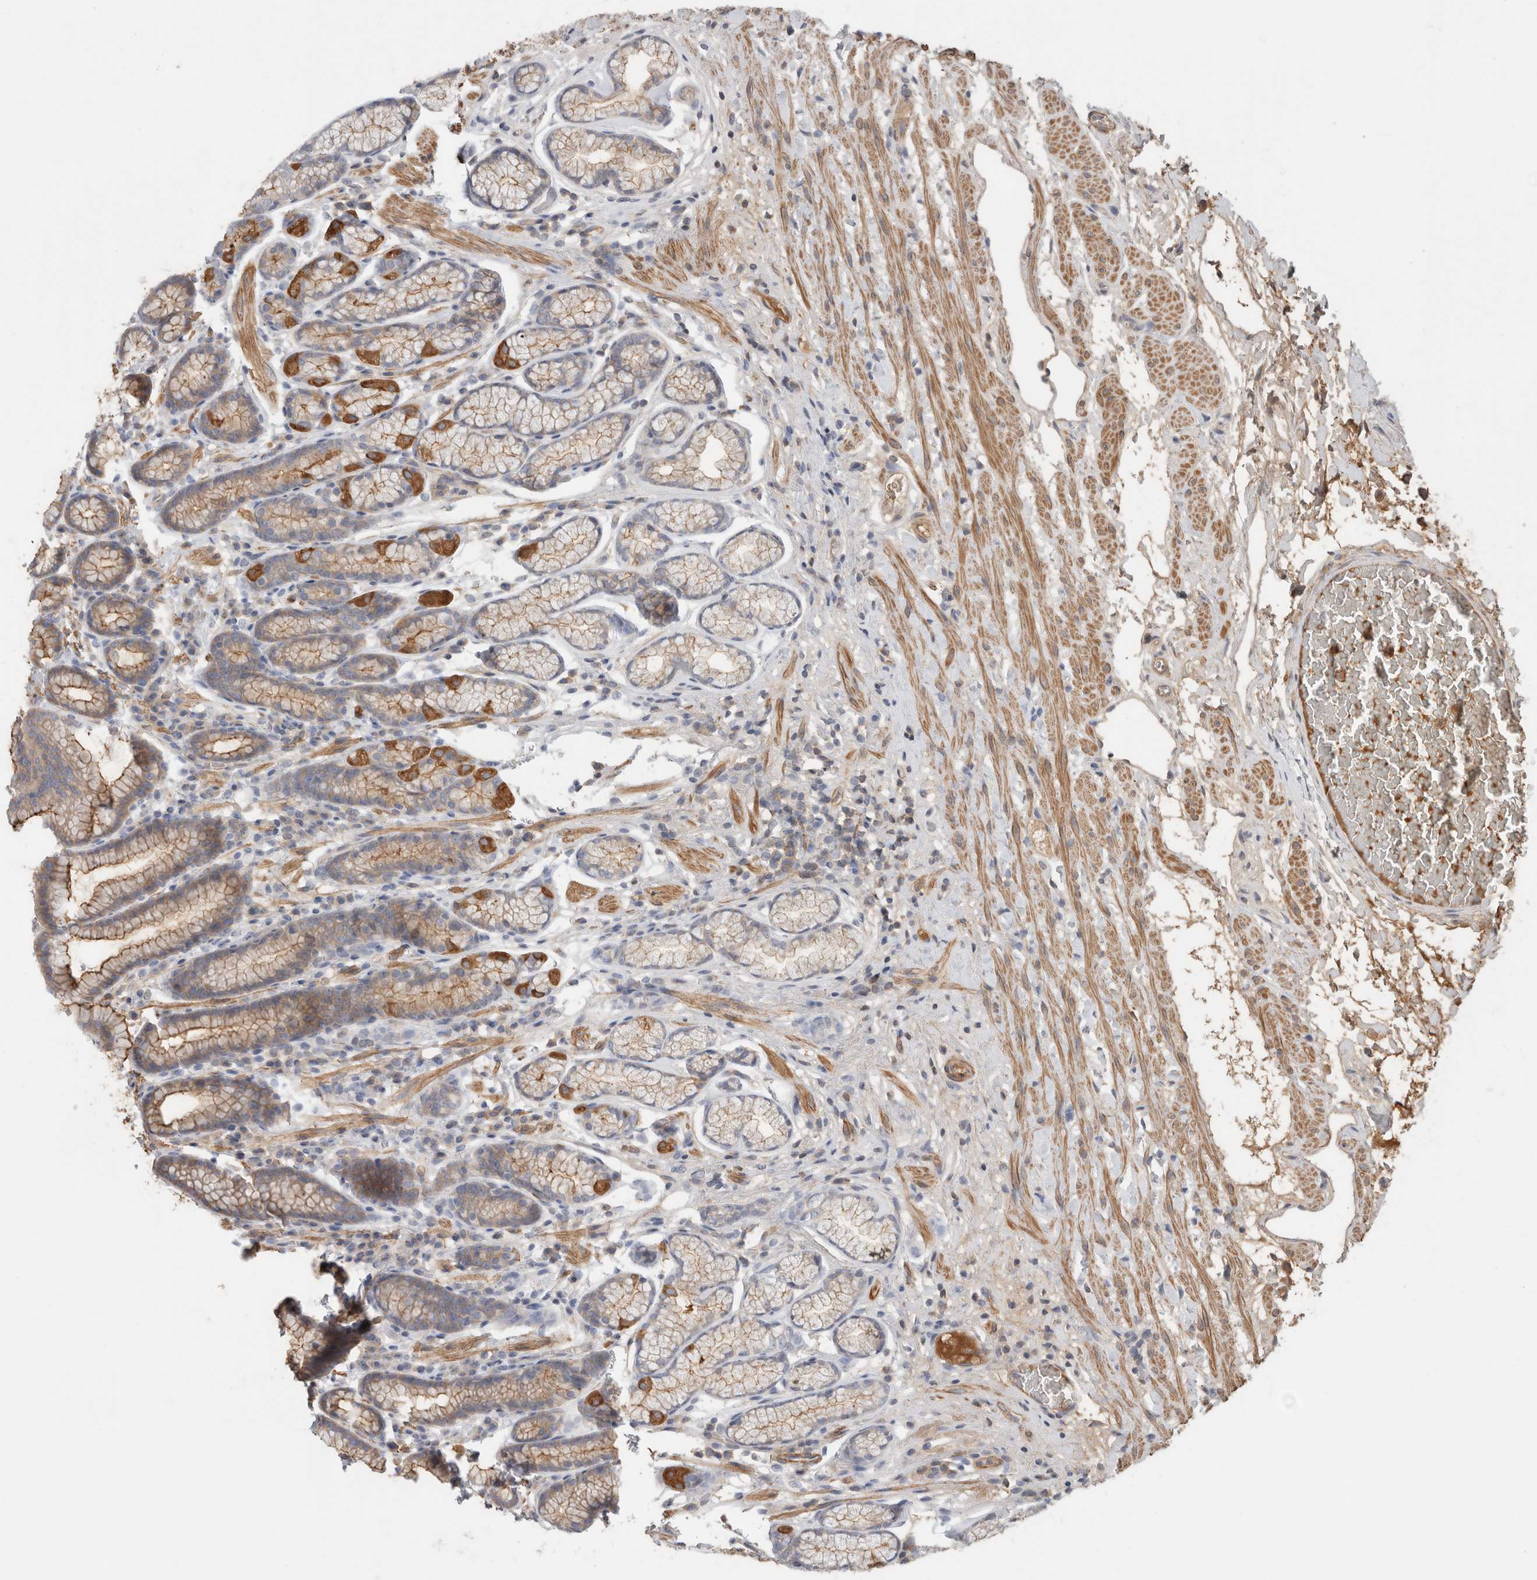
{"staining": {"intensity": "moderate", "quantity": "25%-75%", "location": "cytoplasmic/membranous"}, "tissue": "stomach", "cell_type": "Glandular cells", "image_type": "normal", "snomed": [{"axis": "morphology", "description": "Normal tissue, NOS"}, {"axis": "topography", "description": "Stomach"}], "caption": "This is a histology image of IHC staining of normal stomach, which shows moderate positivity in the cytoplasmic/membranous of glandular cells.", "gene": "CFI", "patient": {"sex": "male", "age": 42}}